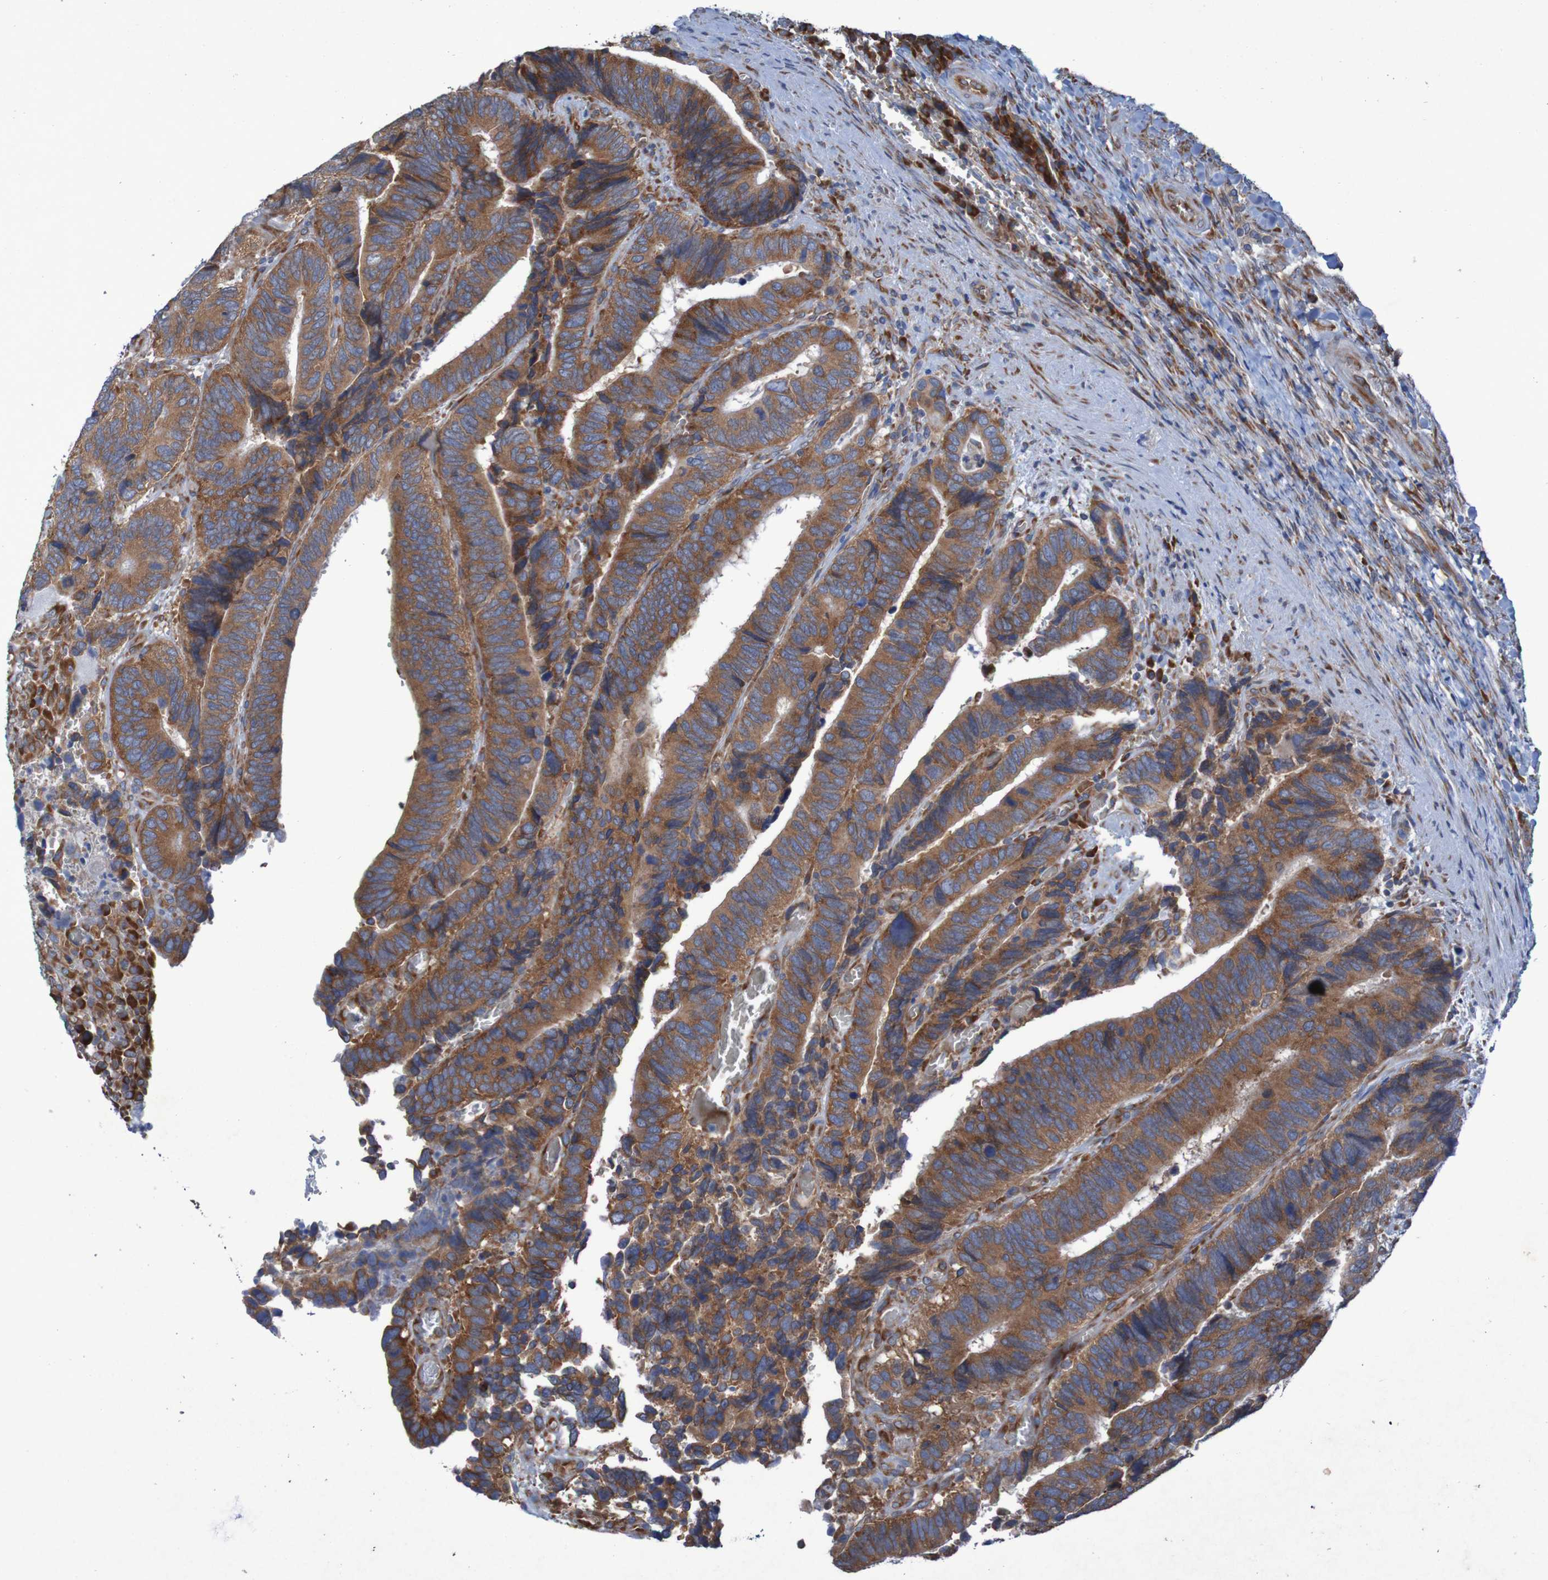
{"staining": {"intensity": "moderate", "quantity": ">75%", "location": "cytoplasmic/membranous"}, "tissue": "colorectal cancer", "cell_type": "Tumor cells", "image_type": "cancer", "snomed": [{"axis": "morphology", "description": "Adenocarcinoma, NOS"}, {"axis": "topography", "description": "Colon"}], "caption": "Adenocarcinoma (colorectal) was stained to show a protein in brown. There is medium levels of moderate cytoplasmic/membranous expression in approximately >75% of tumor cells.", "gene": "RPL10", "patient": {"sex": "male", "age": 72}}